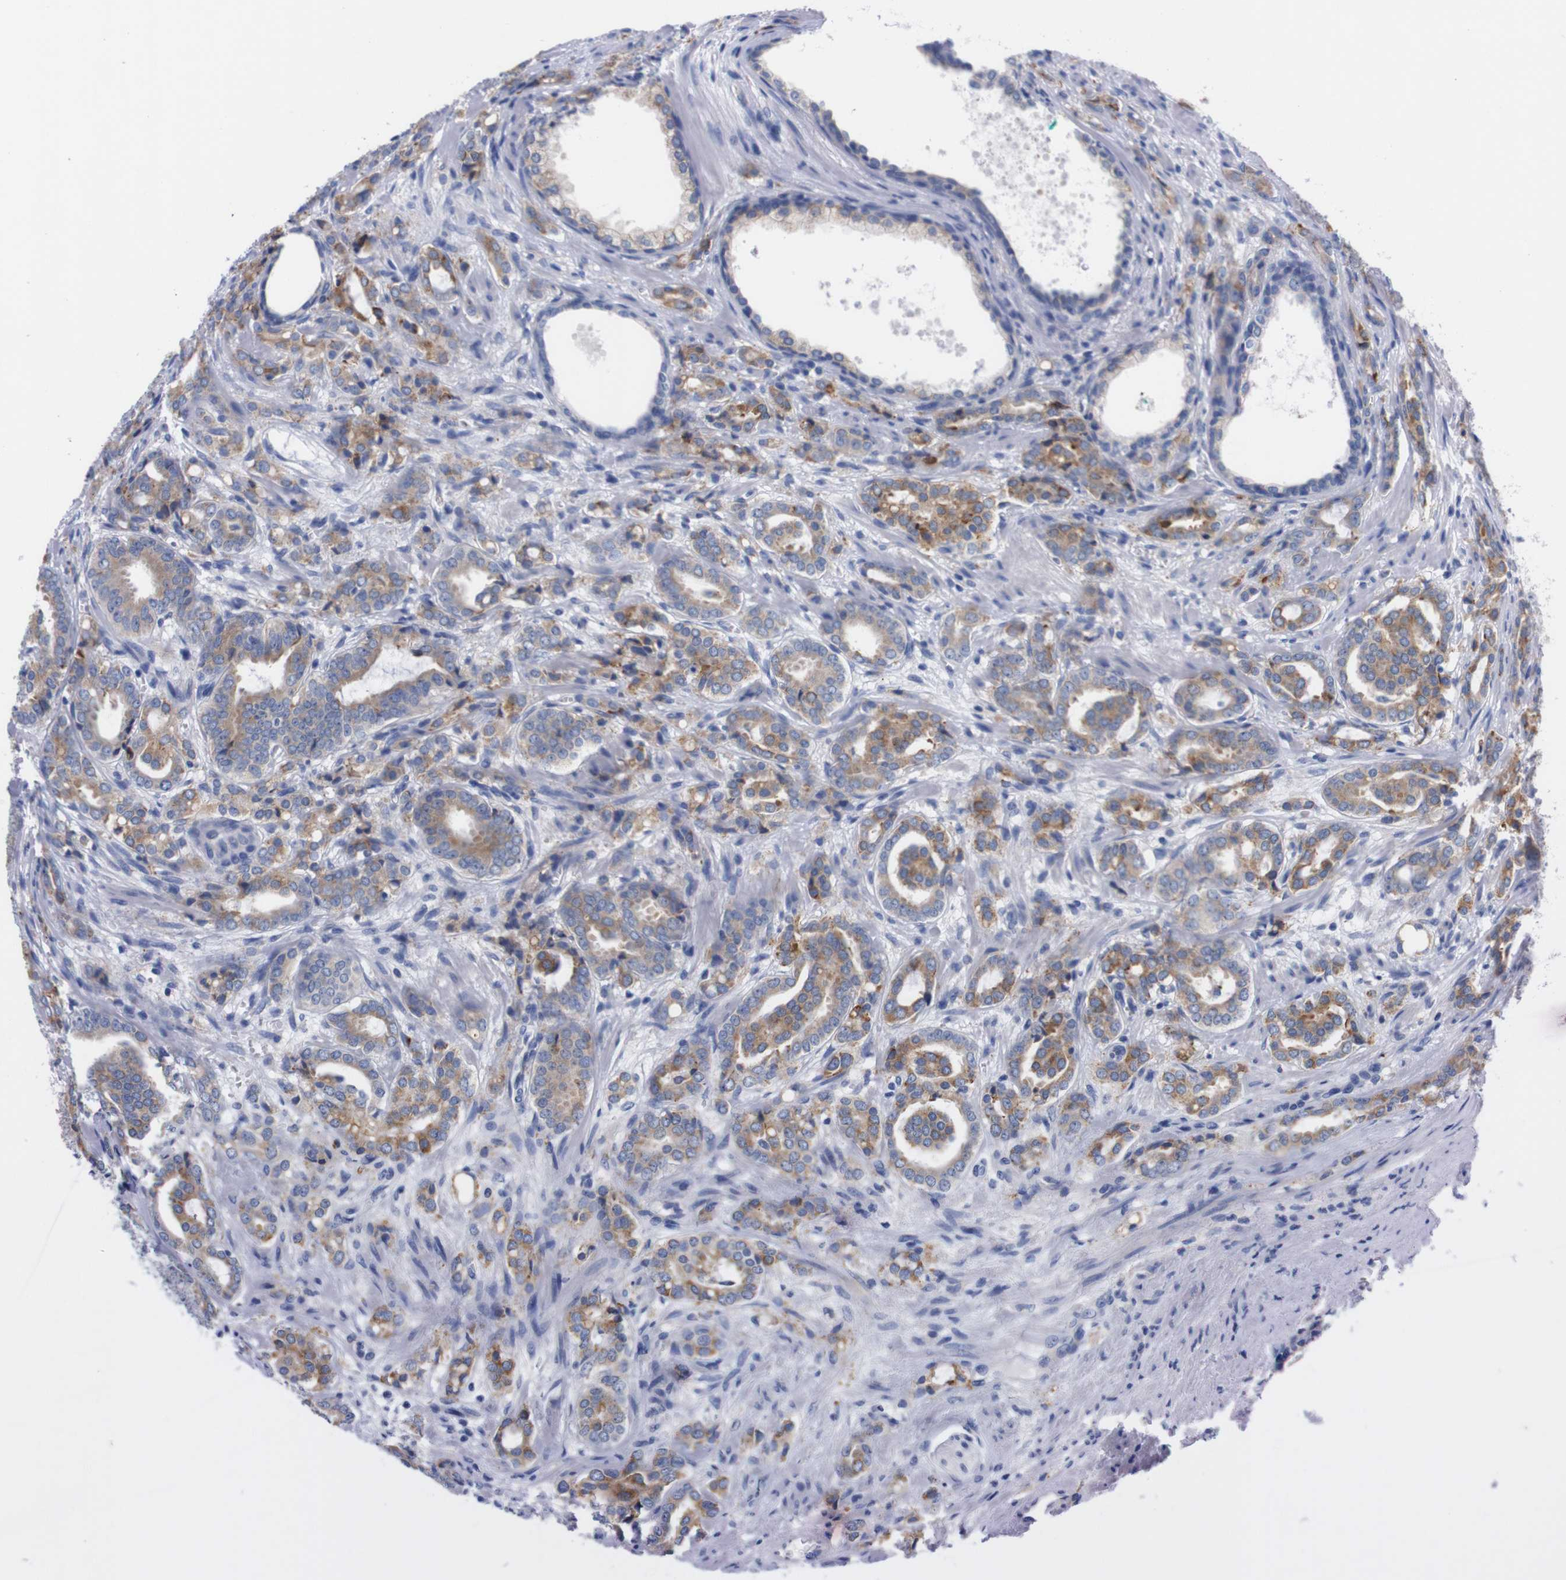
{"staining": {"intensity": "moderate", "quantity": "<25%", "location": "cytoplasmic/membranous"}, "tissue": "prostate cancer", "cell_type": "Tumor cells", "image_type": "cancer", "snomed": [{"axis": "morphology", "description": "Adenocarcinoma, High grade"}, {"axis": "topography", "description": "Prostate"}], "caption": "The histopathology image shows a brown stain indicating the presence of a protein in the cytoplasmic/membranous of tumor cells in prostate cancer.", "gene": "NEBL", "patient": {"sex": "male", "age": 64}}